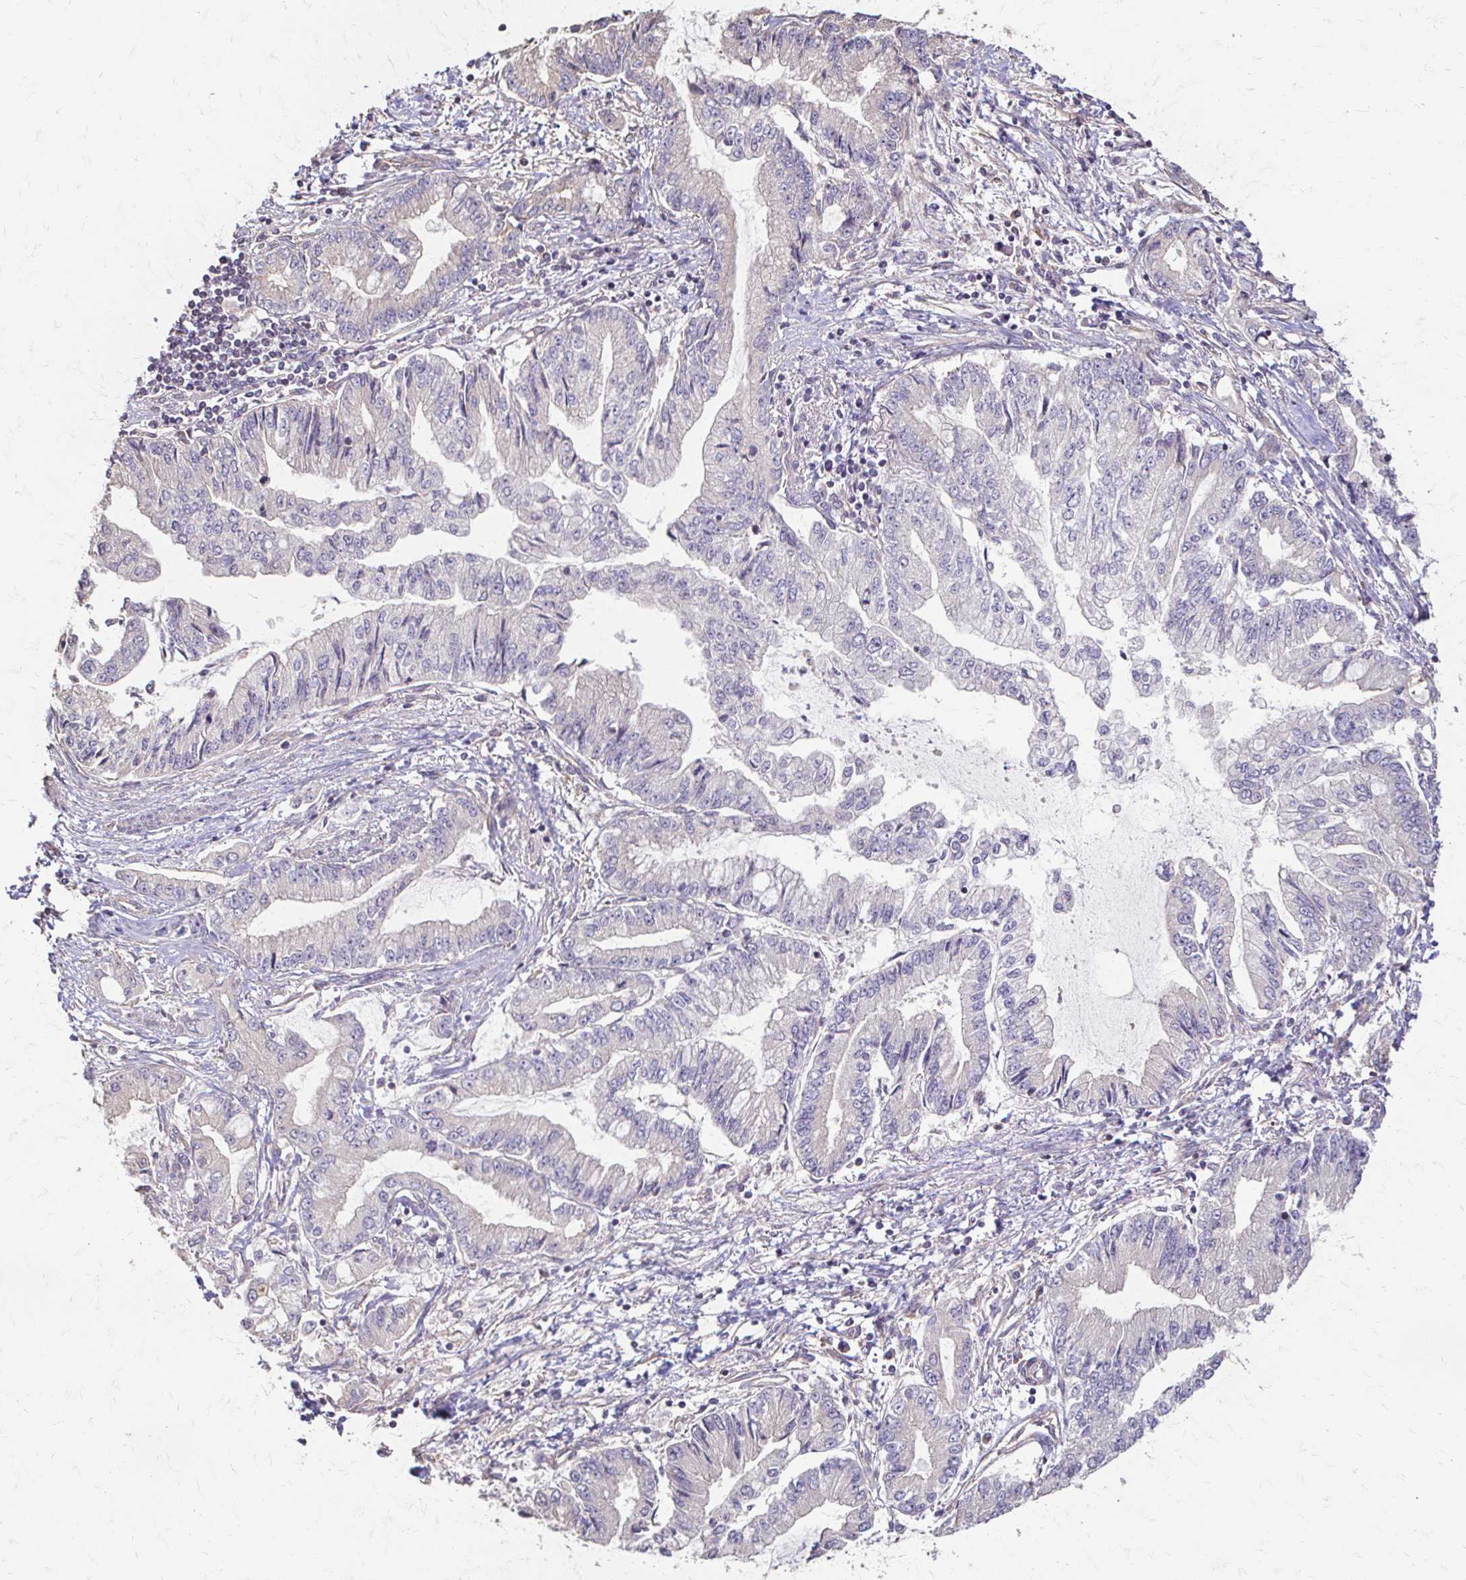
{"staining": {"intensity": "negative", "quantity": "none", "location": "none"}, "tissue": "stomach cancer", "cell_type": "Tumor cells", "image_type": "cancer", "snomed": [{"axis": "morphology", "description": "Adenocarcinoma, NOS"}, {"axis": "topography", "description": "Stomach, upper"}], "caption": "There is no significant expression in tumor cells of stomach adenocarcinoma.", "gene": "IL18BP", "patient": {"sex": "female", "age": 74}}